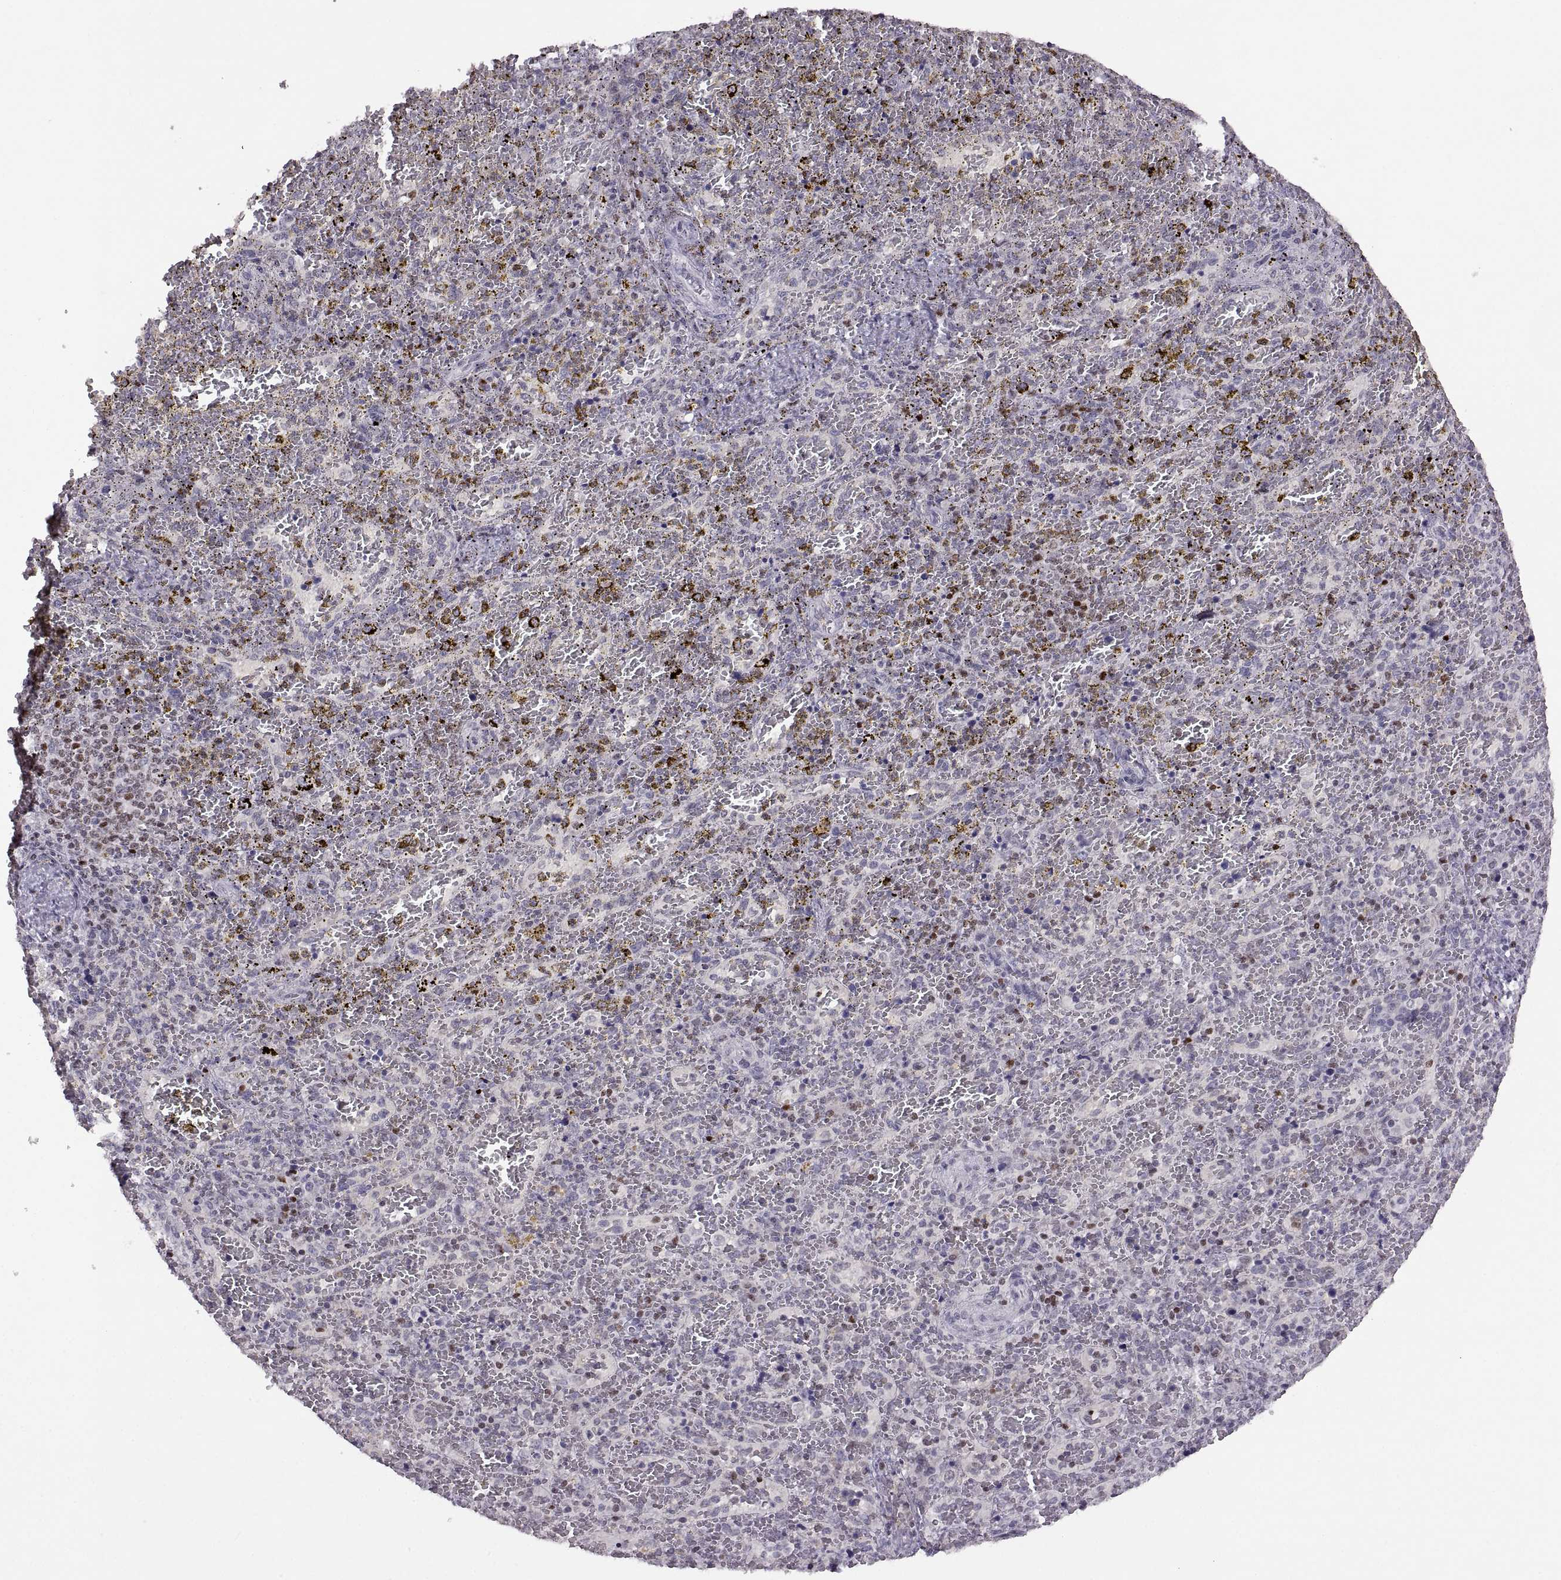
{"staining": {"intensity": "negative", "quantity": "none", "location": "none"}, "tissue": "spleen", "cell_type": "Cells in red pulp", "image_type": "normal", "snomed": [{"axis": "morphology", "description": "Normal tissue, NOS"}, {"axis": "topography", "description": "Spleen"}], "caption": "IHC histopathology image of benign spleen stained for a protein (brown), which shows no staining in cells in red pulp.", "gene": "NEK2", "patient": {"sex": "female", "age": 50}}